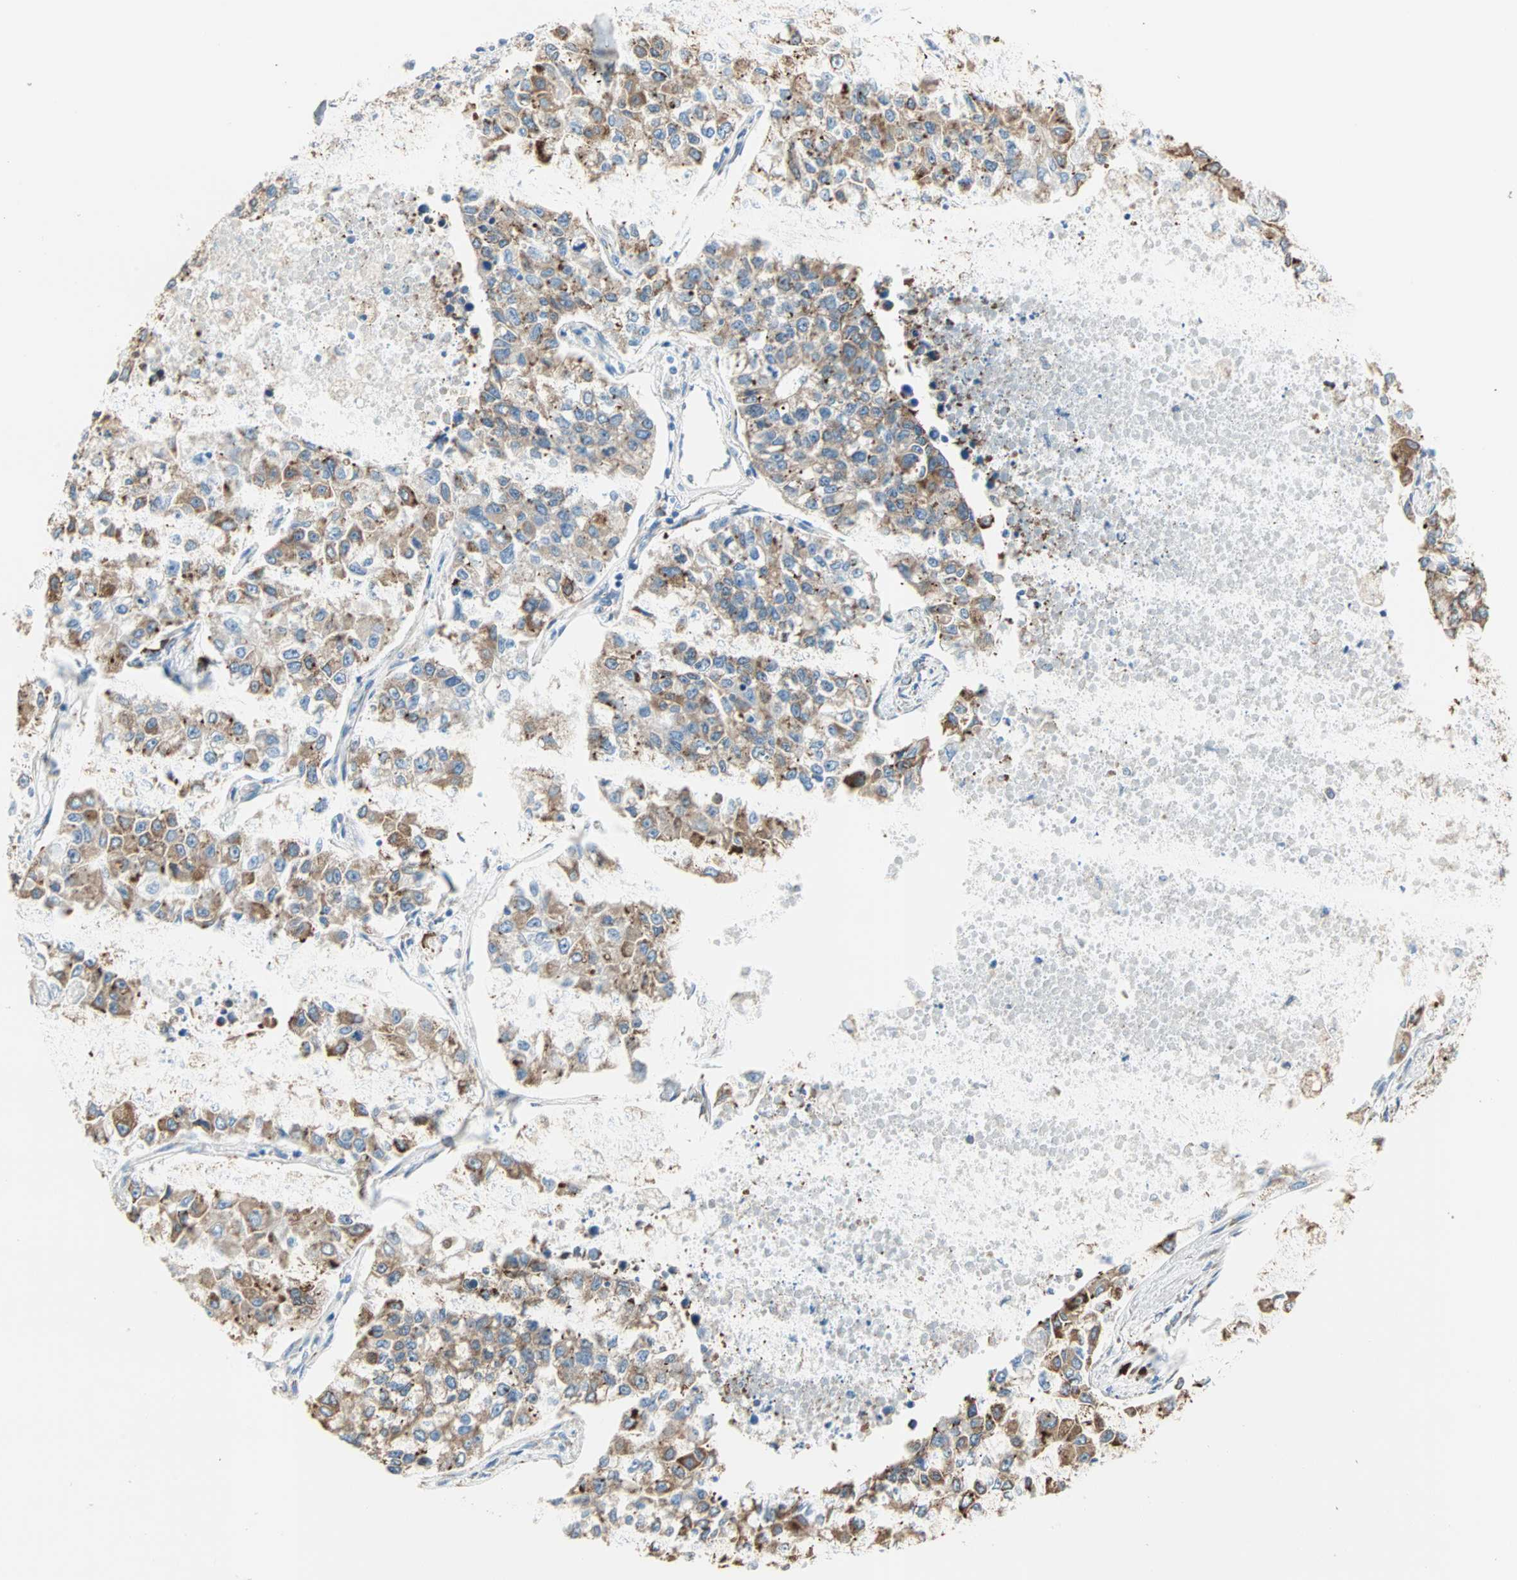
{"staining": {"intensity": "moderate", "quantity": ">75%", "location": "cytoplasmic/membranous"}, "tissue": "lung cancer", "cell_type": "Tumor cells", "image_type": "cancer", "snomed": [{"axis": "morphology", "description": "Adenocarcinoma, NOS"}, {"axis": "topography", "description": "Lung"}], "caption": "An image of human lung cancer (adenocarcinoma) stained for a protein demonstrates moderate cytoplasmic/membranous brown staining in tumor cells.", "gene": "PLCXD1", "patient": {"sex": "male", "age": 49}}